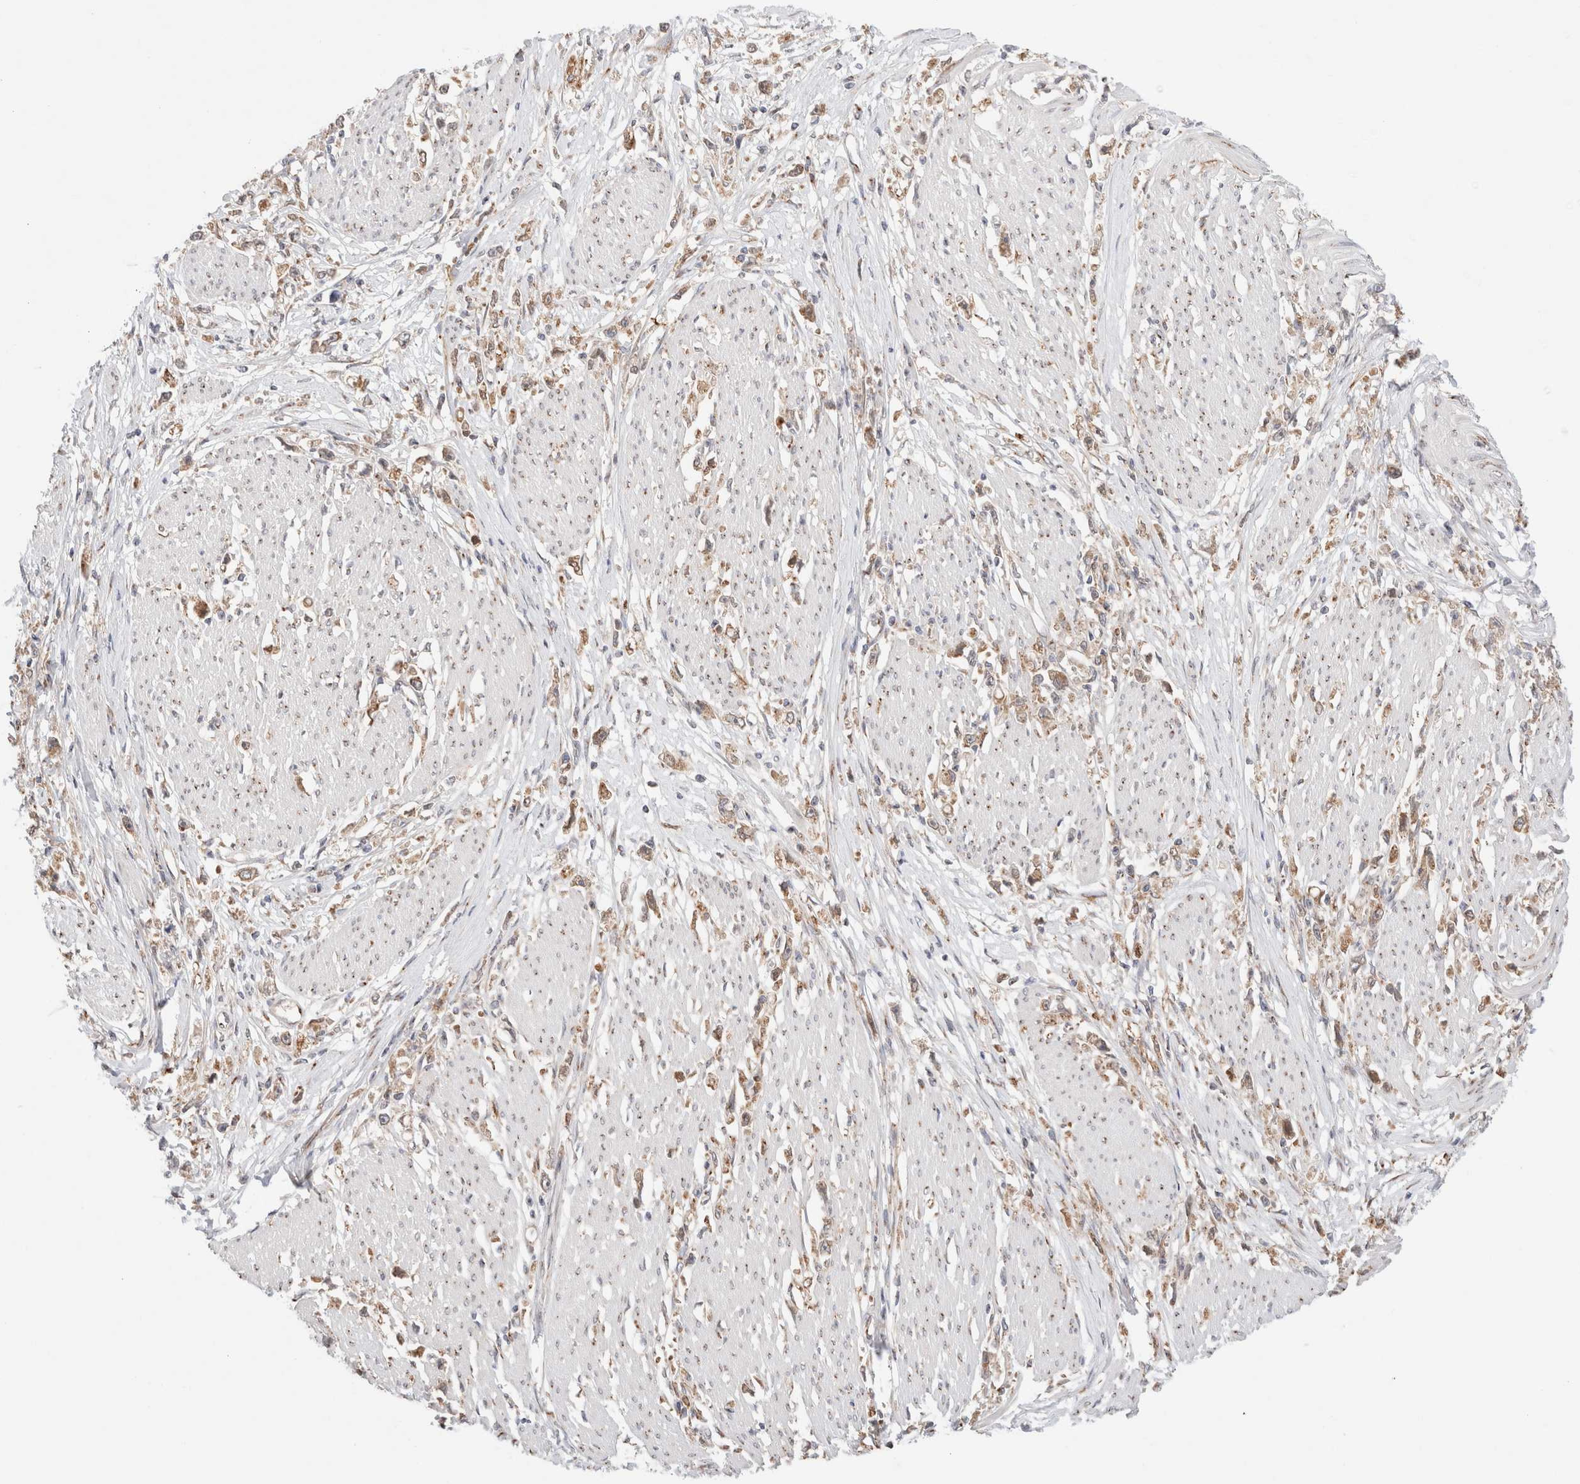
{"staining": {"intensity": "weak", "quantity": ">75%", "location": "cytoplasmic/membranous"}, "tissue": "stomach cancer", "cell_type": "Tumor cells", "image_type": "cancer", "snomed": [{"axis": "morphology", "description": "Adenocarcinoma, NOS"}, {"axis": "topography", "description": "Stomach"}], "caption": "The photomicrograph shows immunohistochemical staining of stomach adenocarcinoma. There is weak cytoplasmic/membranous positivity is appreciated in about >75% of tumor cells.", "gene": "LMAN2L", "patient": {"sex": "female", "age": 59}}